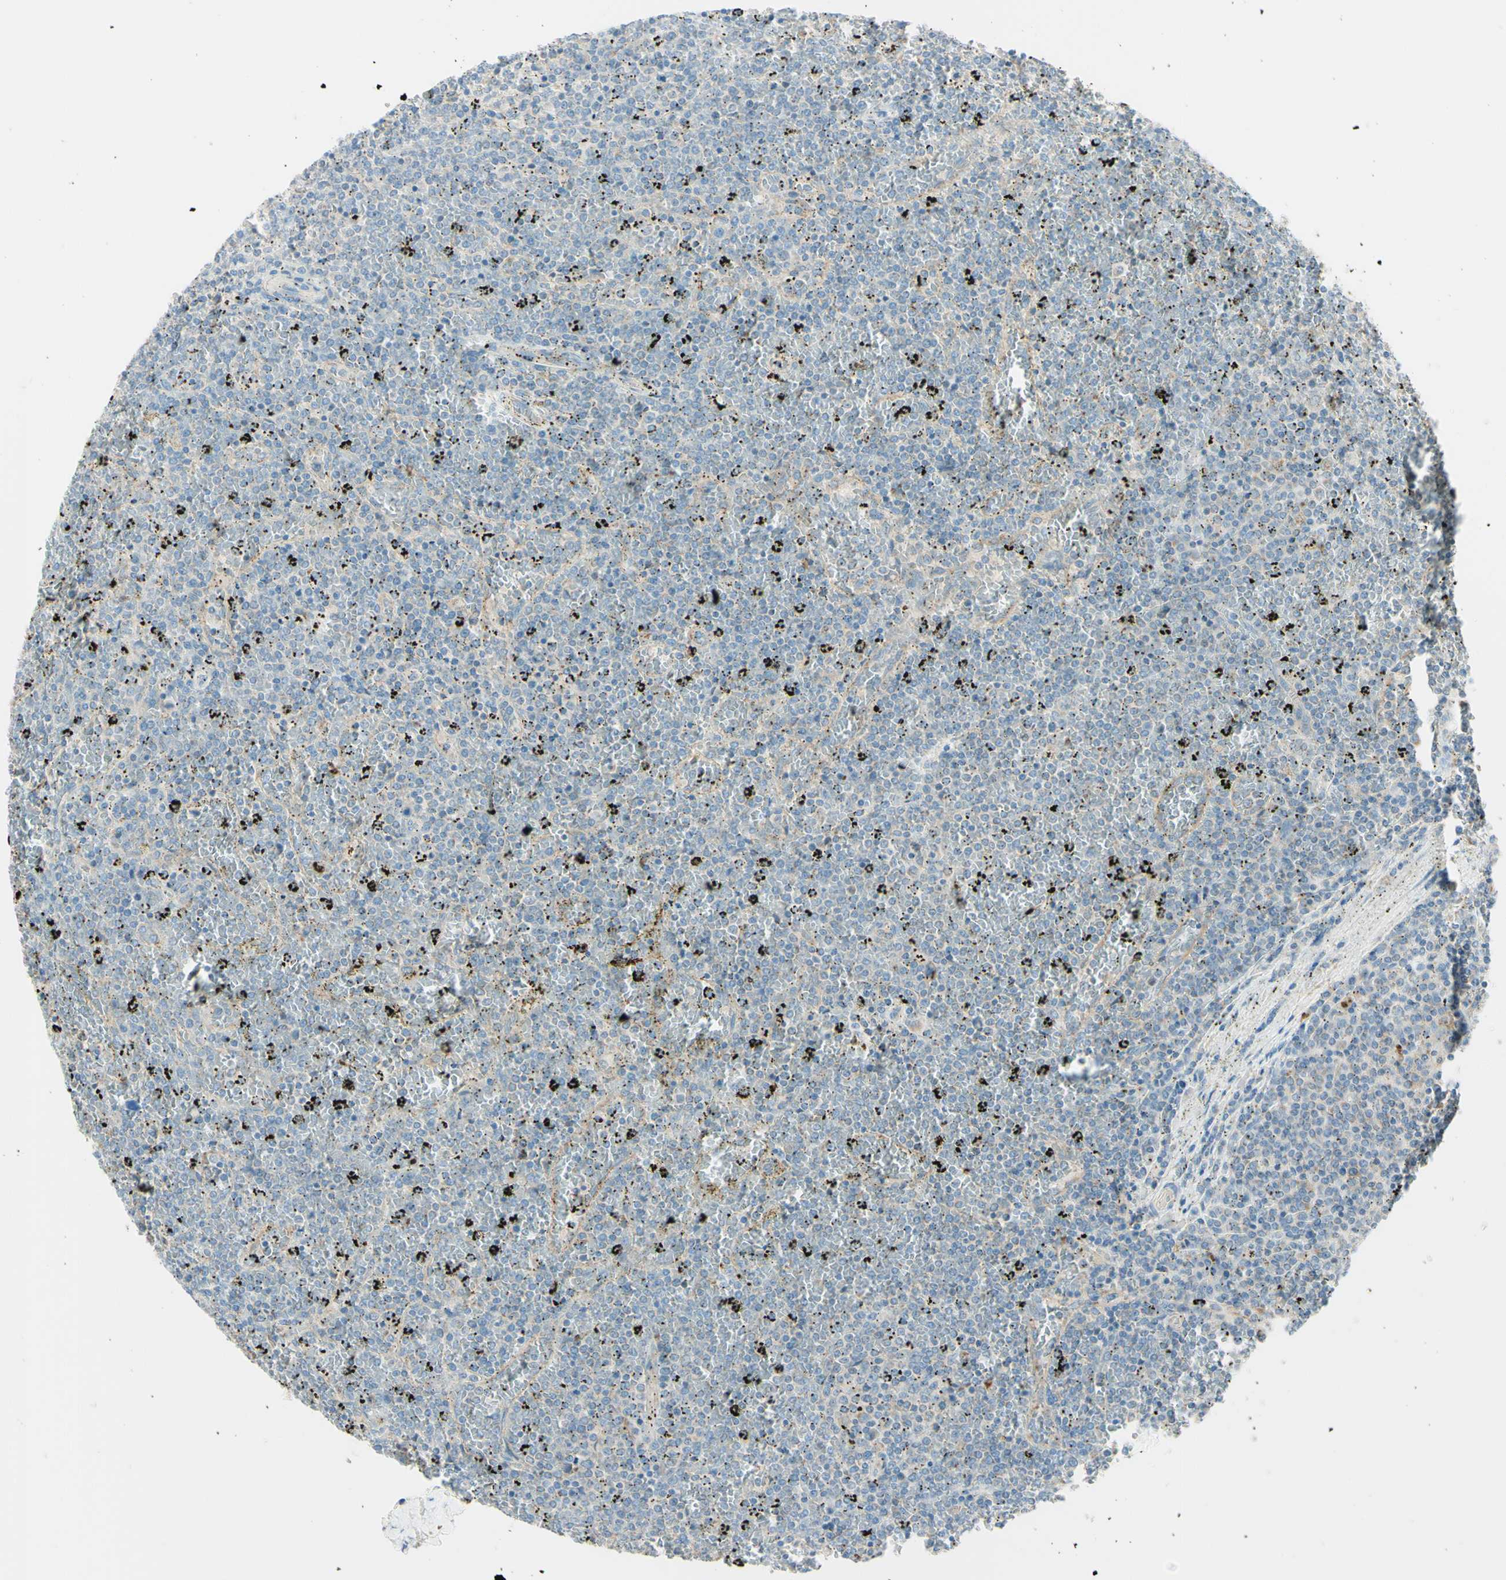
{"staining": {"intensity": "negative", "quantity": "none", "location": "none"}, "tissue": "lymphoma", "cell_type": "Tumor cells", "image_type": "cancer", "snomed": [{"axis": "morphology", "description": "Malignant lymphoma, non-Hodgkin's type, Low grade"}, {"axis": "topography", "description": "Spleen"}], "caption": "Tumor cells show no significant protein staining in lymphoma. (DAB immunohistochemistry (IHC) visualized using brightfield microscopy, high magnification).", "gene": "ARMC10", "patient": {"sex": "female", "age": 77}}